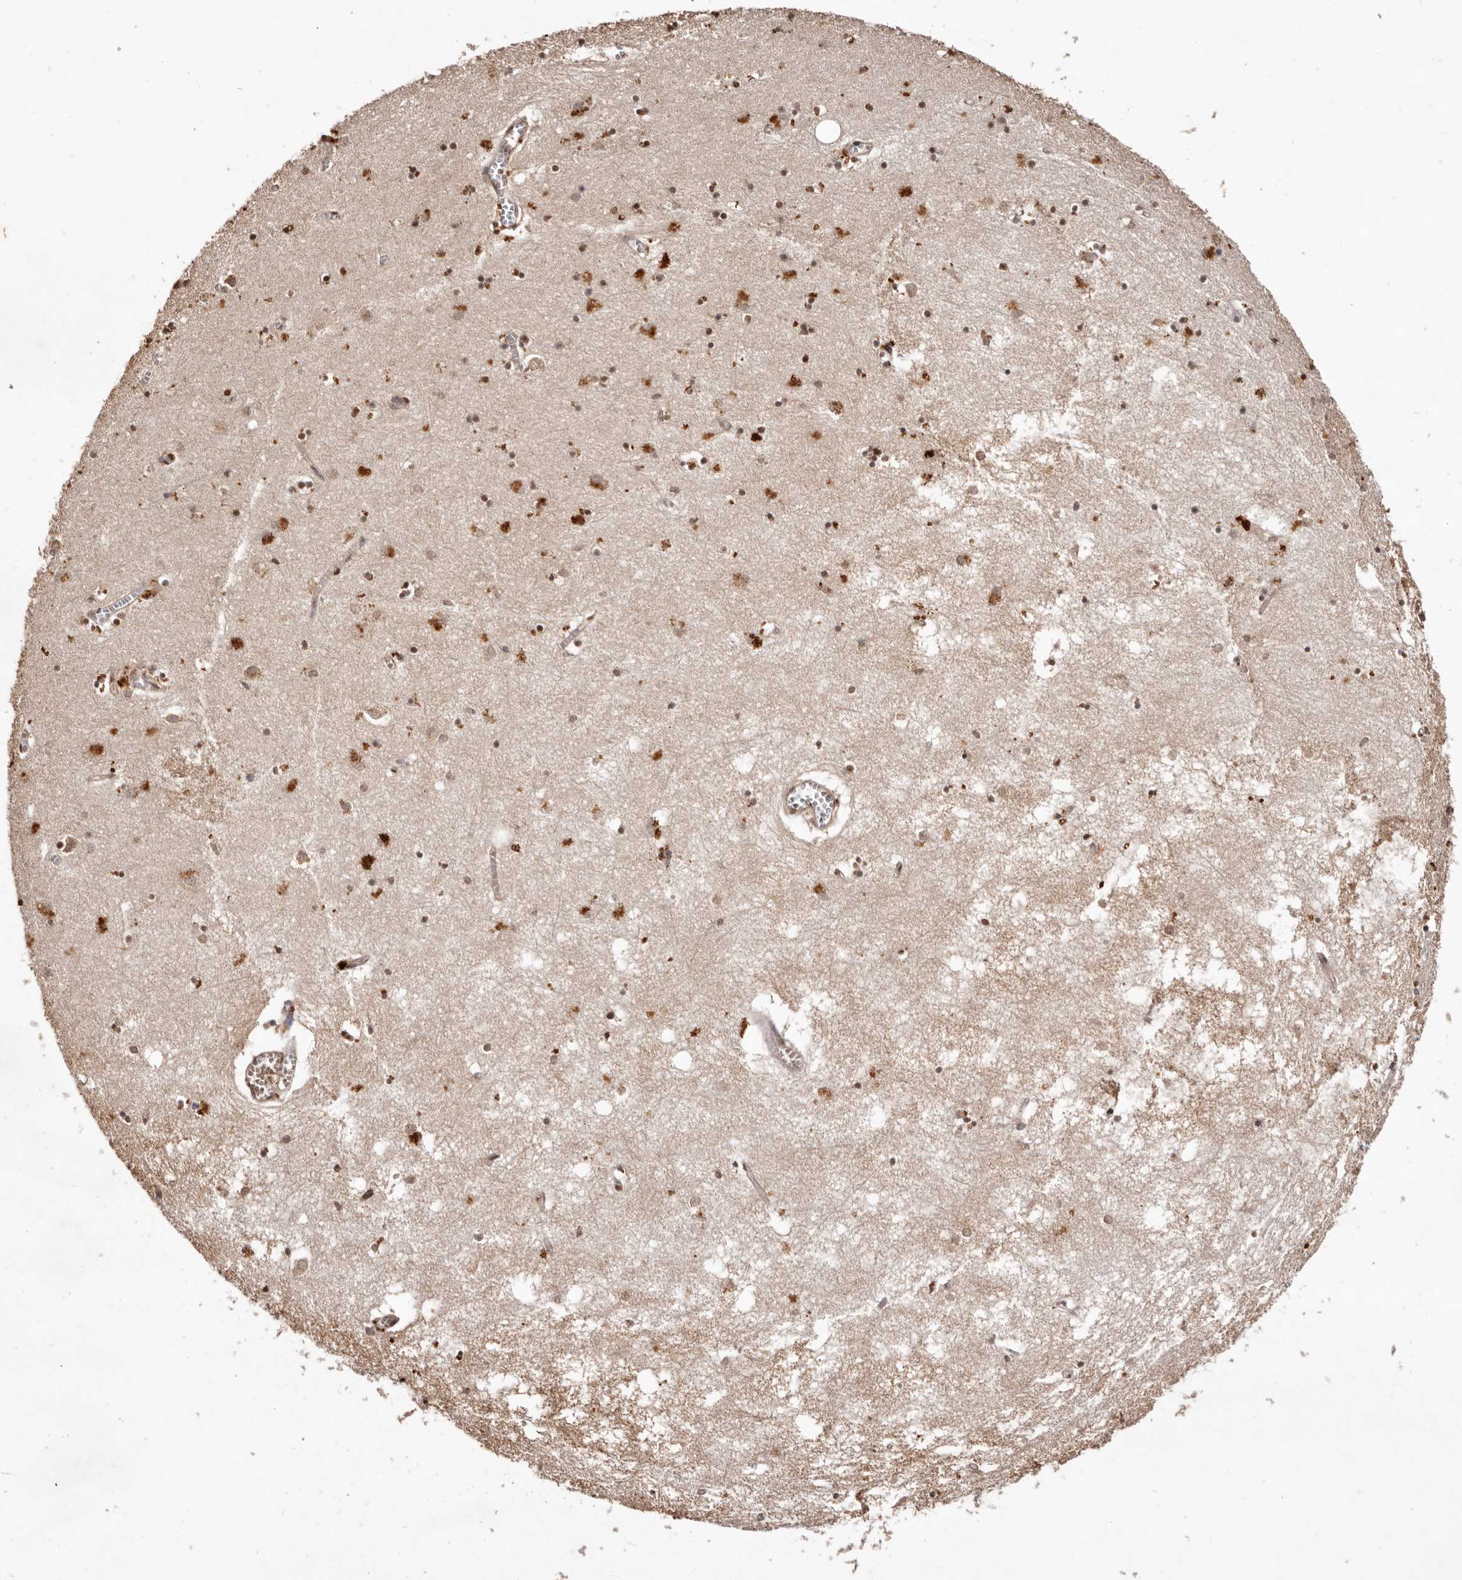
{"staining": {"intensity": "moderate", "quantity": "25%-75%", "location": "cytoplasmic/membranous,nuclear"}, "tissue": "hippocampus", "cell_type": "Glial cells", "image_type": "normal", "snomed": [{"axis": "morphology", "description": "Normal tissue, NOS"}, {"axis": "topography", "description": "Hippocampus"}], "caption": "Human hippocampus stained for a protein (brown) reveals moderate cytoplasmic/membranous,nuclear positive positivity in about 25%-75% of glial cells.", "gene": "NOTCH1", "patient": {"sex": "male", "age": 70}}